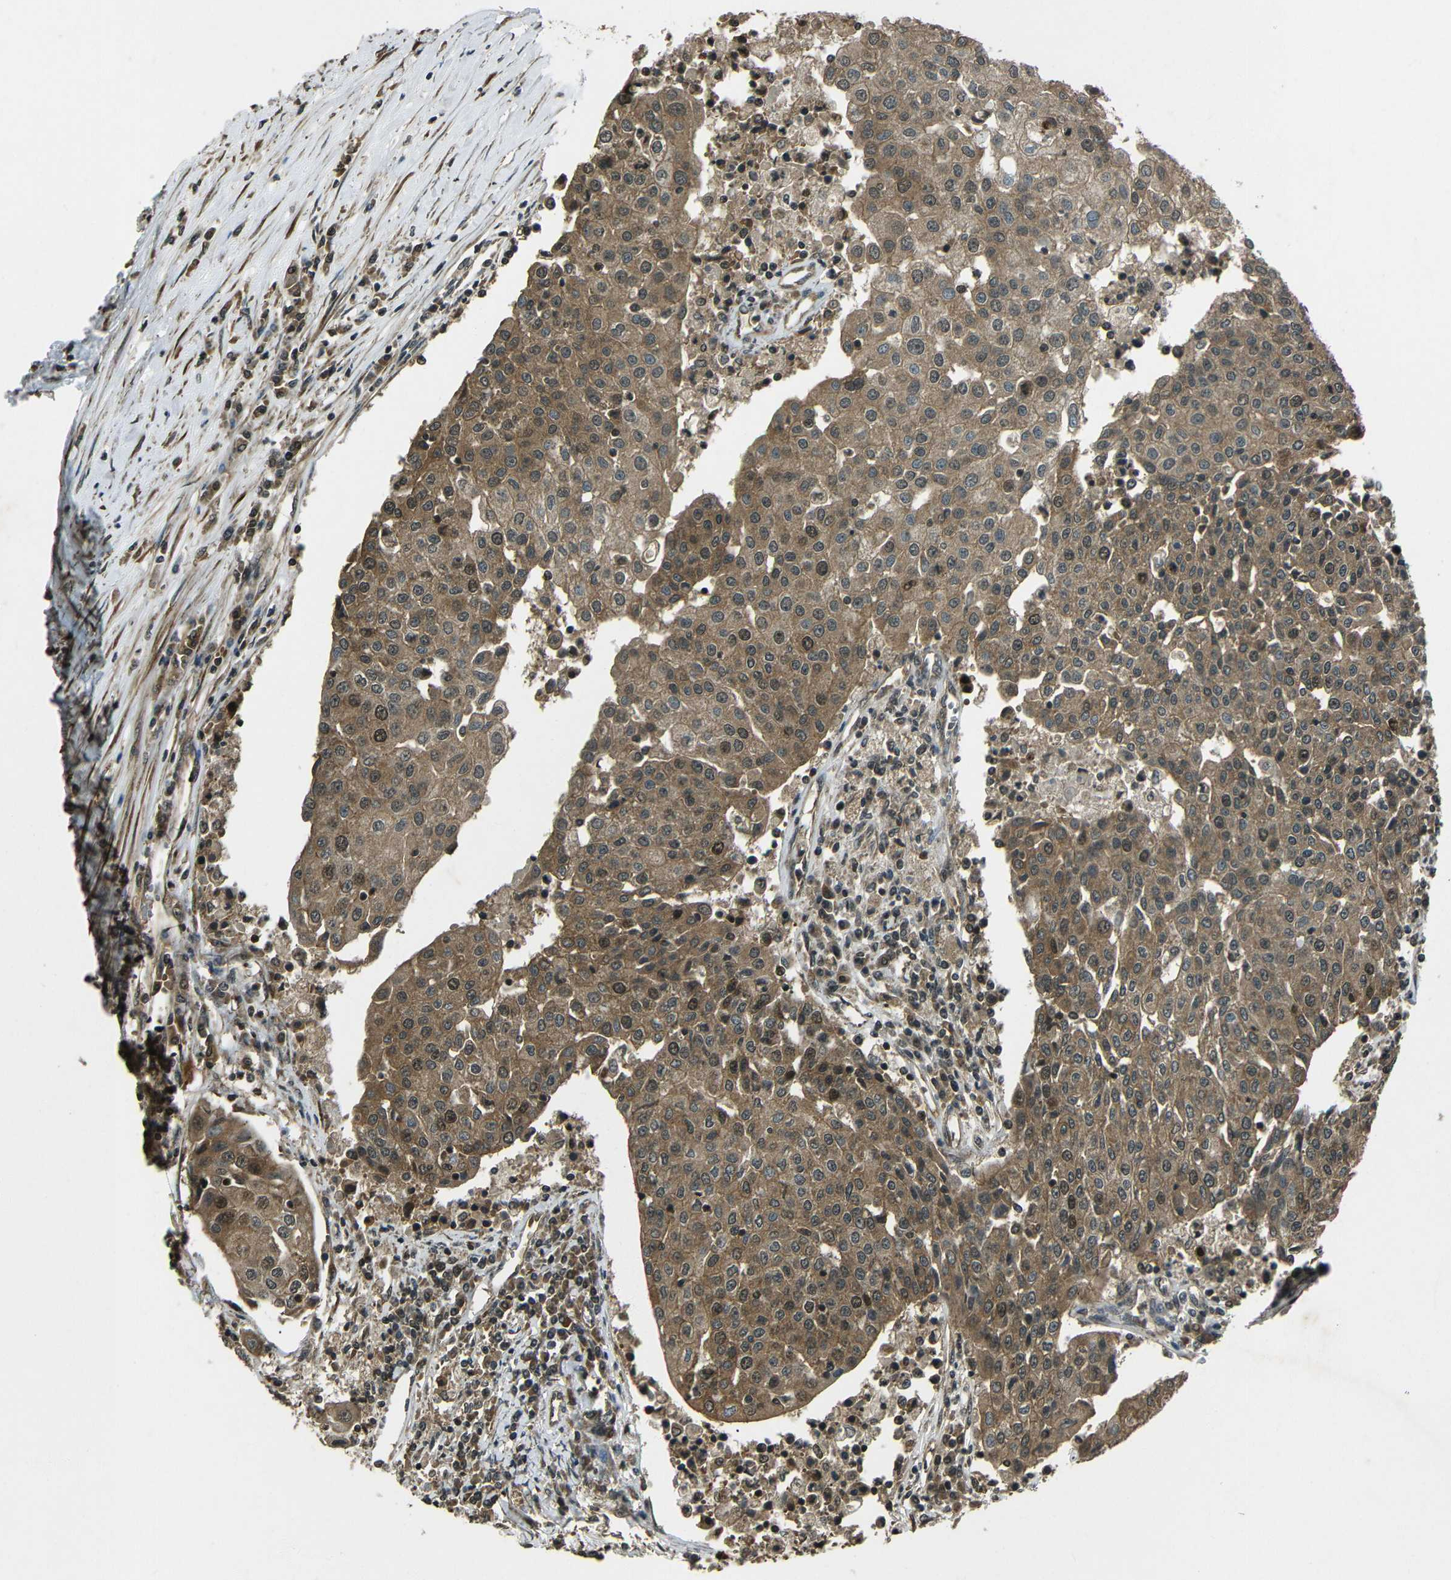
{"staining": {"intensity": "strong", "quantity": "<25%", "location": "cytoplasmic/membranous,nuclear"}, "tissue": "urothelial cancer", "cell_type": "Tumor cells", "image_type": "cancer", "snomed": [{"axis": "morphology", "description": "Urothelial carcinoma, High grade"}, {"axis": "topography", "description": "Urinary bladder"}], "caption": "A brown stain highlights strong cytoplasmic/membranous and nuclear expression of a protein in urothelial carcinoma (high-grade) tumor cells. The protein of interest is shown in brown color, while the nuclei are stained blue.", "gene": "PLK2", "patient": {"sex": "female", "age": 85}}